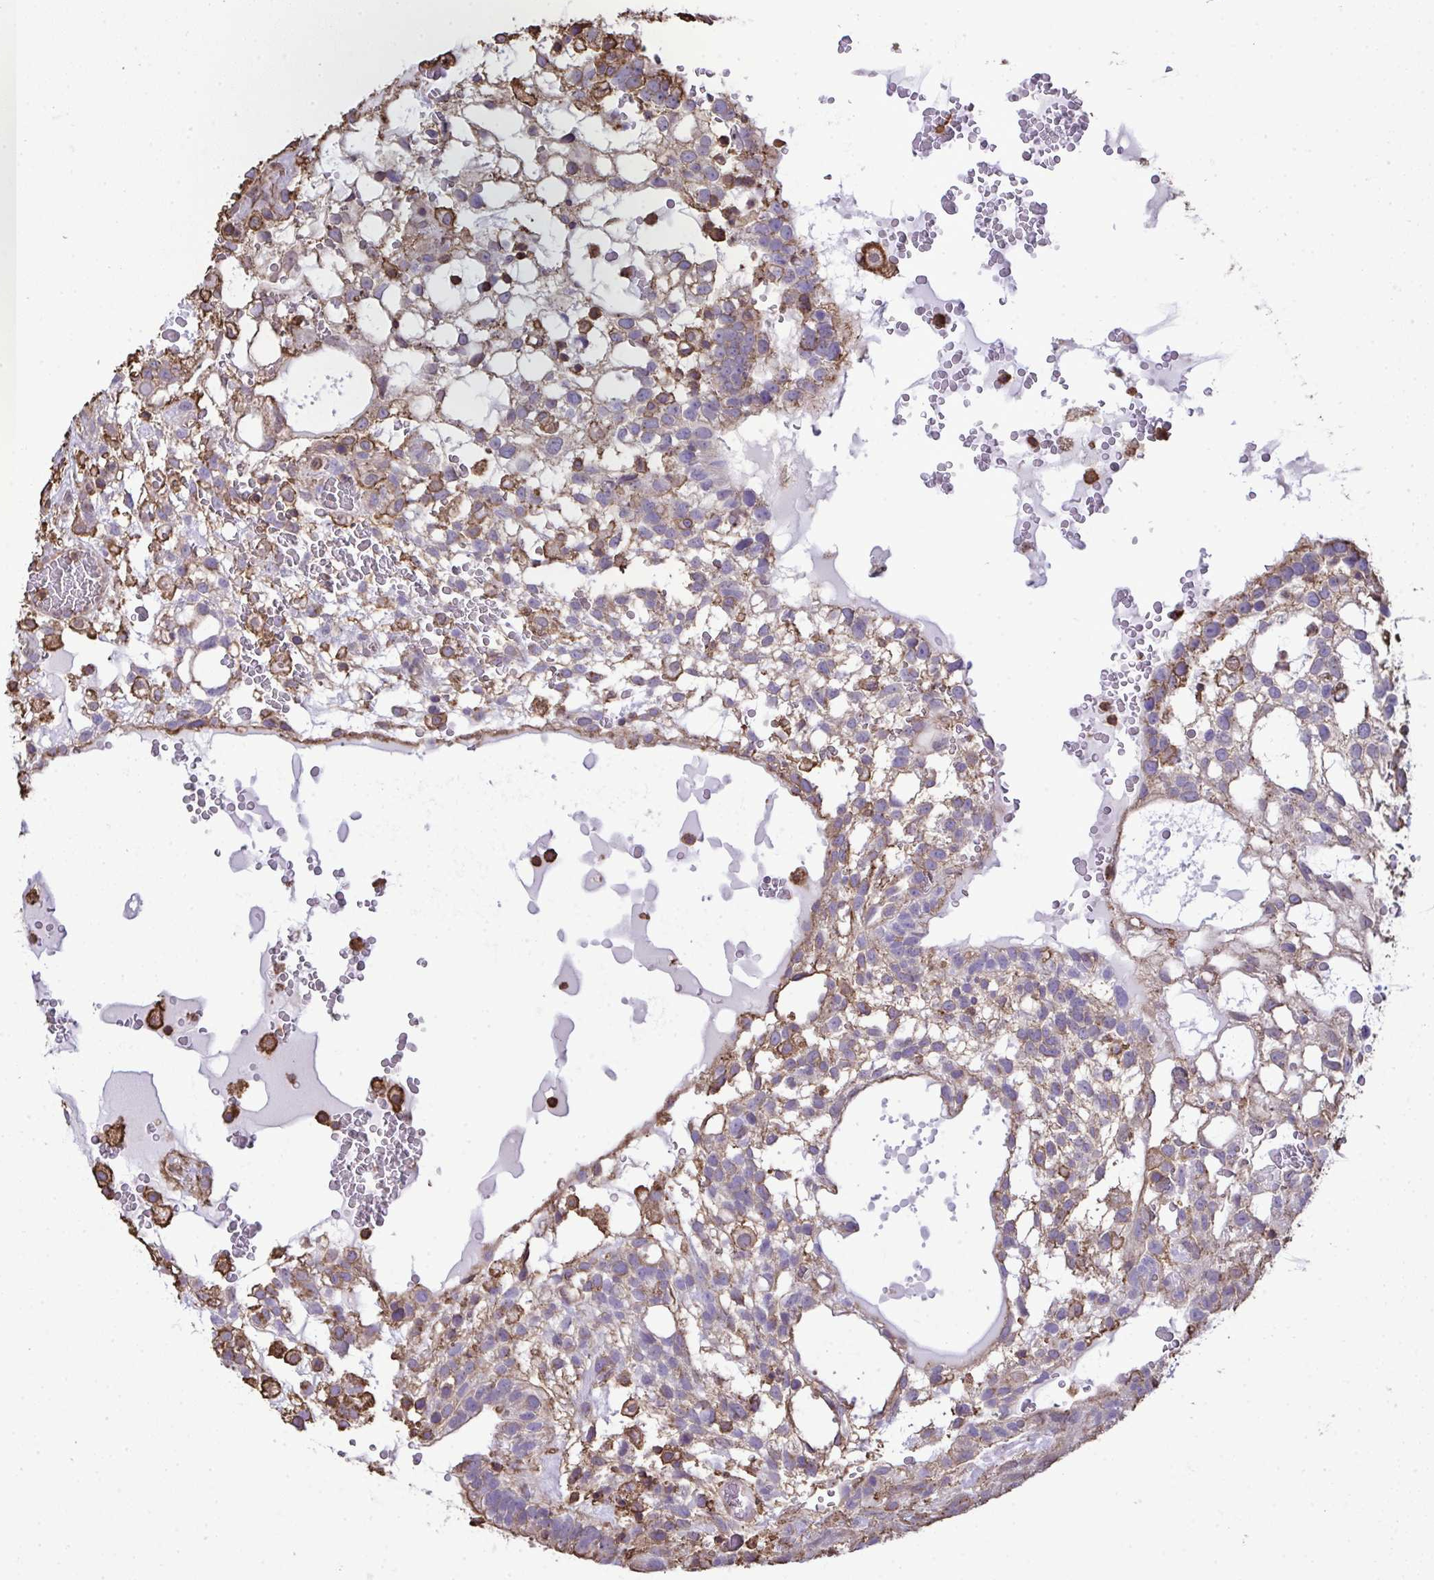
{"staining": {"intensity": "negative", "quantity": "none", "location": "none"}, "tissue": "testis cancer", "cell_type": "Tumor cells", "image_type": "cancer", "snomed": [{"axis": "morphology", "description": "Normal tissue, NOS"}, {"axis": "morphology", "description": "Carcinoma, Embryonal, NOS"}, {"axis": "topography", "description": "Testis"}], "caption": "DAB immunohistochemical staining of human embryonal carcinoma (testis) exhibits no significant expression in tumor cells.", "gene": "ANXA5", "patient": {"sex": "male", "age": 32}}